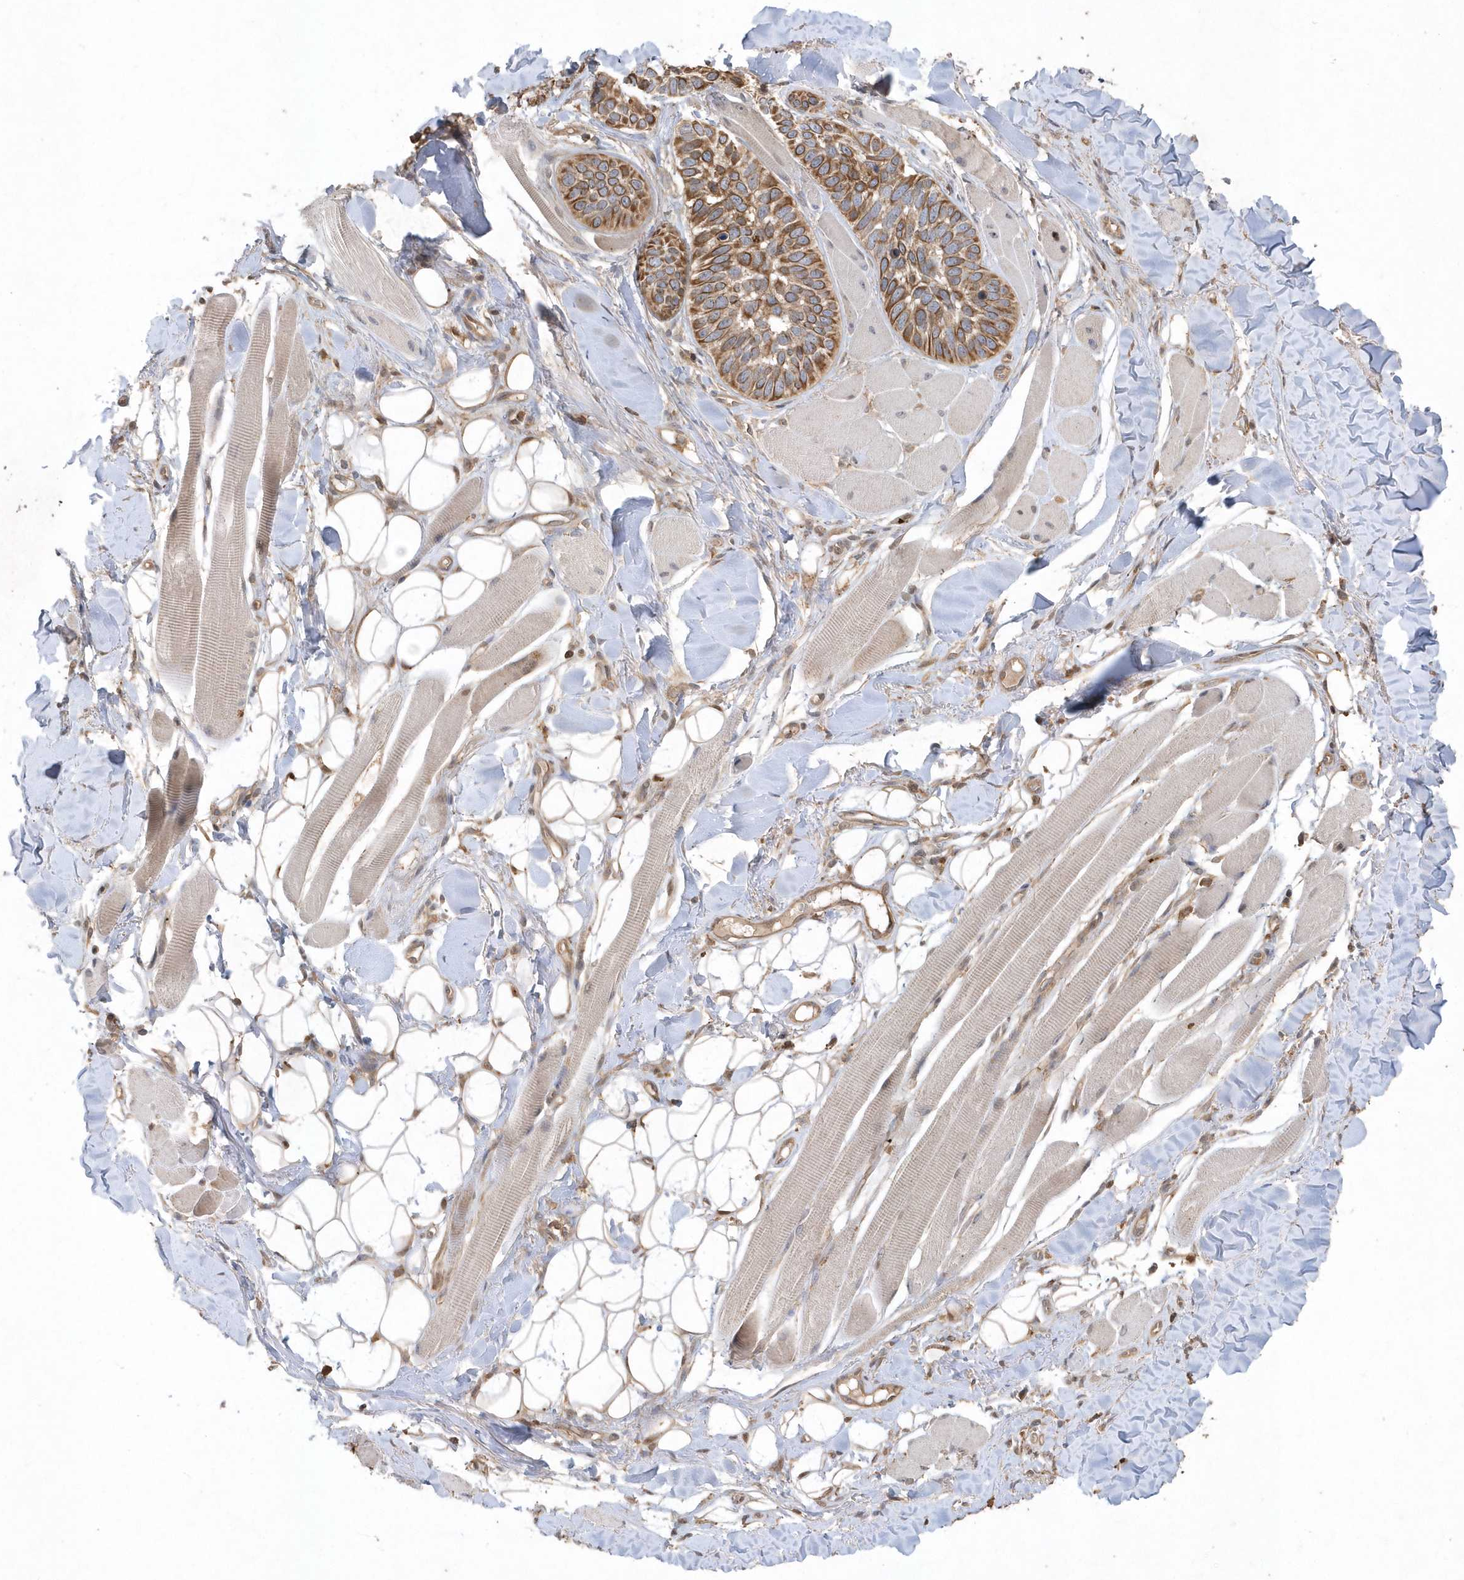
{"staining": {"intensity": "moderate", "quantity": ">75%", "location": "cytoplasmic/membranous"}, "tissue": "skin cancer", "cell_type": "Tumor cells", "image_type": "cancer", "snomed": [{"axis": "morphology", "description": "Basal cell carcinoma"}, {"axis": "topography", "description": "Skin"}], "caption": "The histopathology image exhibits immunohistochemical staining of skin basal cell carcinoma. There is moderate cytoplasmic/membranous positivity is present in approximately >75% of tumor cells.", "gene": "ACYP1", "patient": {"sex": "male", "age": 62}}